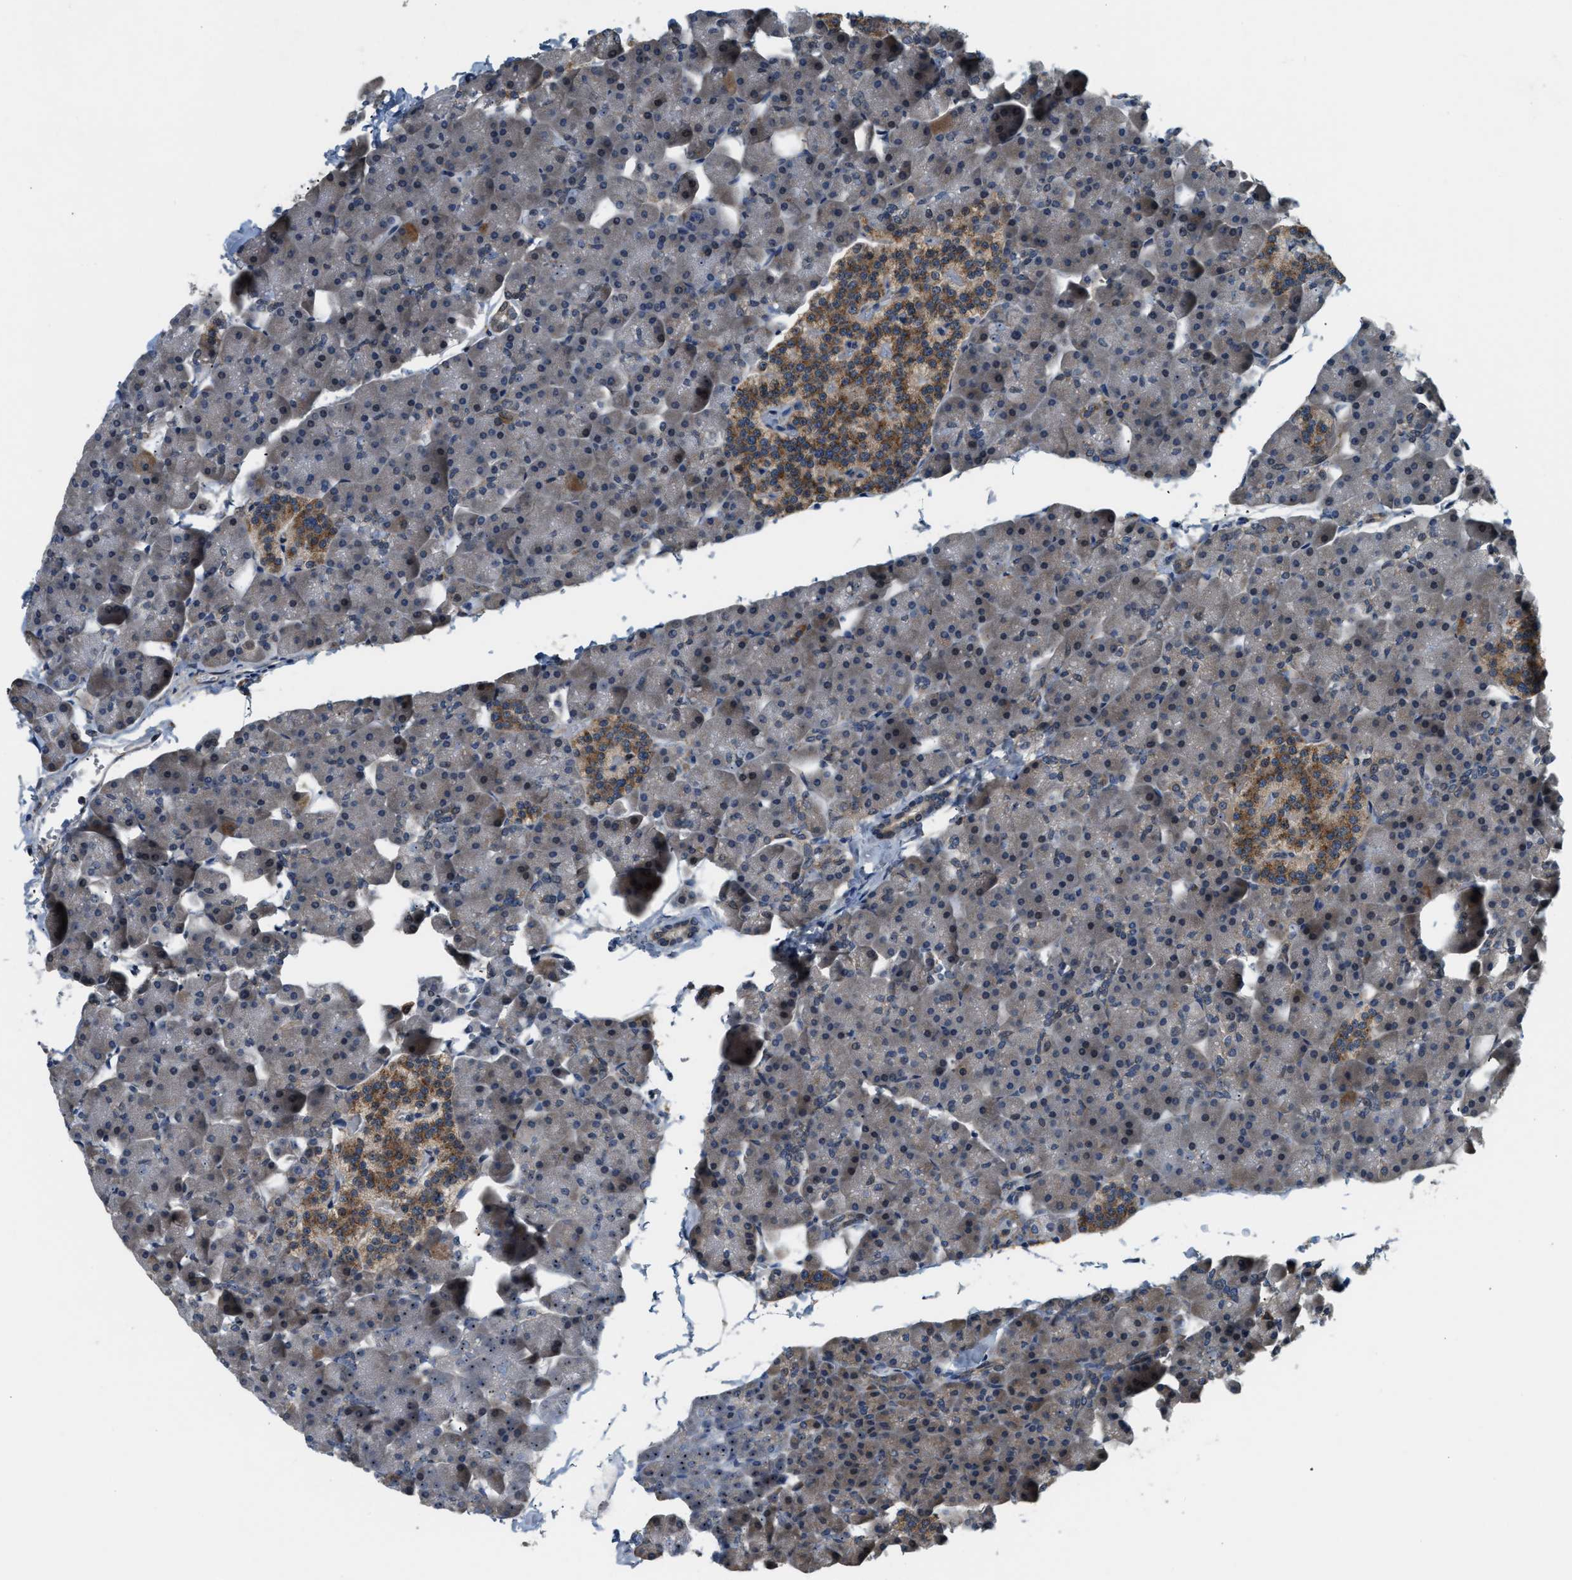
{"staining": {"intensity": "weak", "quantity": "25%-75%", "location": "cytoplasmic/membranous"}, "tissue": "pancreas", "cell_type": "Exocrine glandular cells", "image_type": "normal", "snomed": [{"axis": "morphology", "description": "Normal tissue, NOS"}, {"axis": "topography", "description": "Pancreas"}], "caption": "A brown stain labels weak cytoplasmic/membranous staining of a protein in exocrine glandular cells of benign pancreas. (brown staining indicates protein expression, while blue staining denotes nuclei).", "gene": "STARD3NL", "patient": {"sex": "male", "age": 35}}